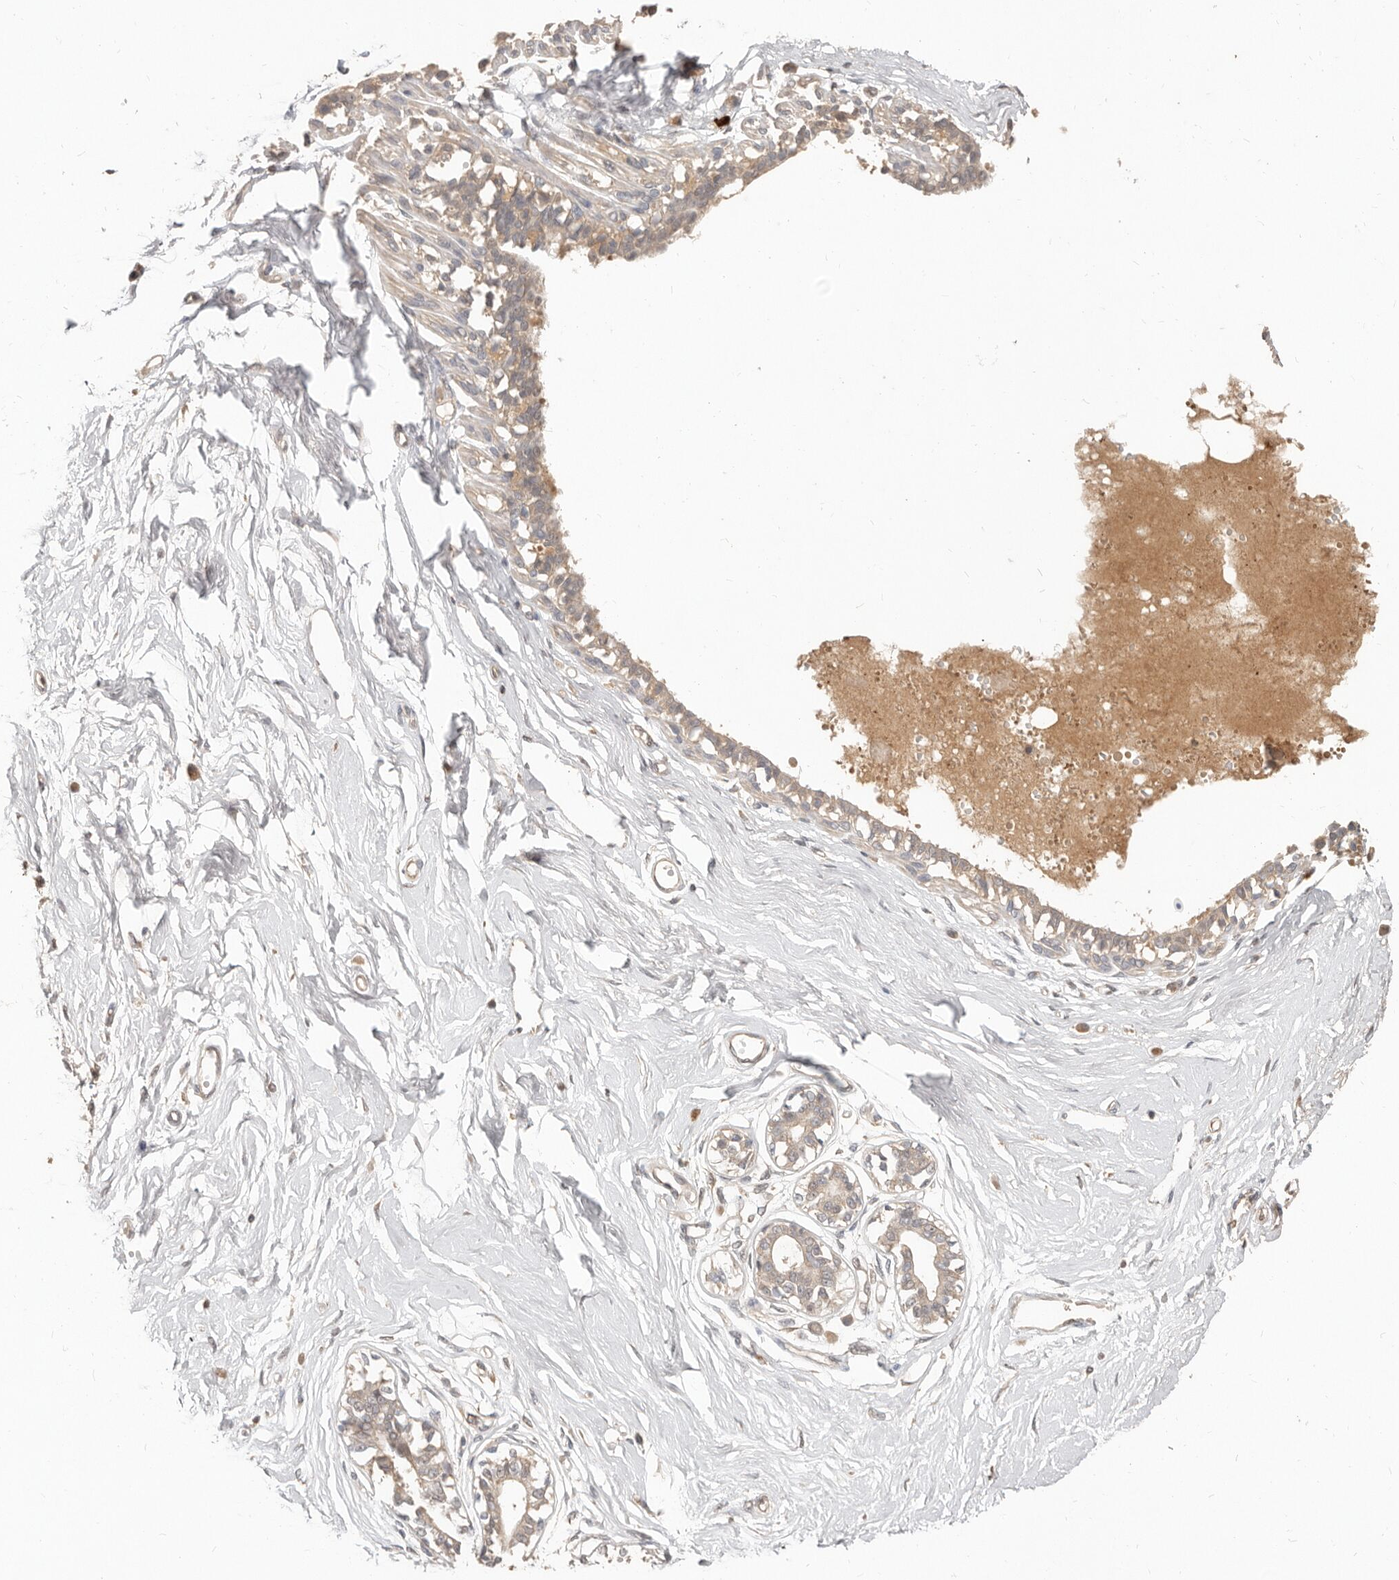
{"staining": {"intensity": "negative", "quantity": "none", "location": "none"}, "tissue": "breast", "cell_type": "Adipocytes", "image_type": "normal", "snomed": [{"axis": "morphology", "description": "Normal tissue, NOS"}, {"axis": "topography", "description": "Breast"}], "caption": "This is a histopathology image of immunohistochemistry (IHC) staining of normal breast, which shows no expression in adipocytes. (DAB (3,3'-diaminobenzidine) IHC visualized using brightfield microscopy, high magnification).", "gene": "MTFR2", "patient": {"sex": "female", "age": 45}}